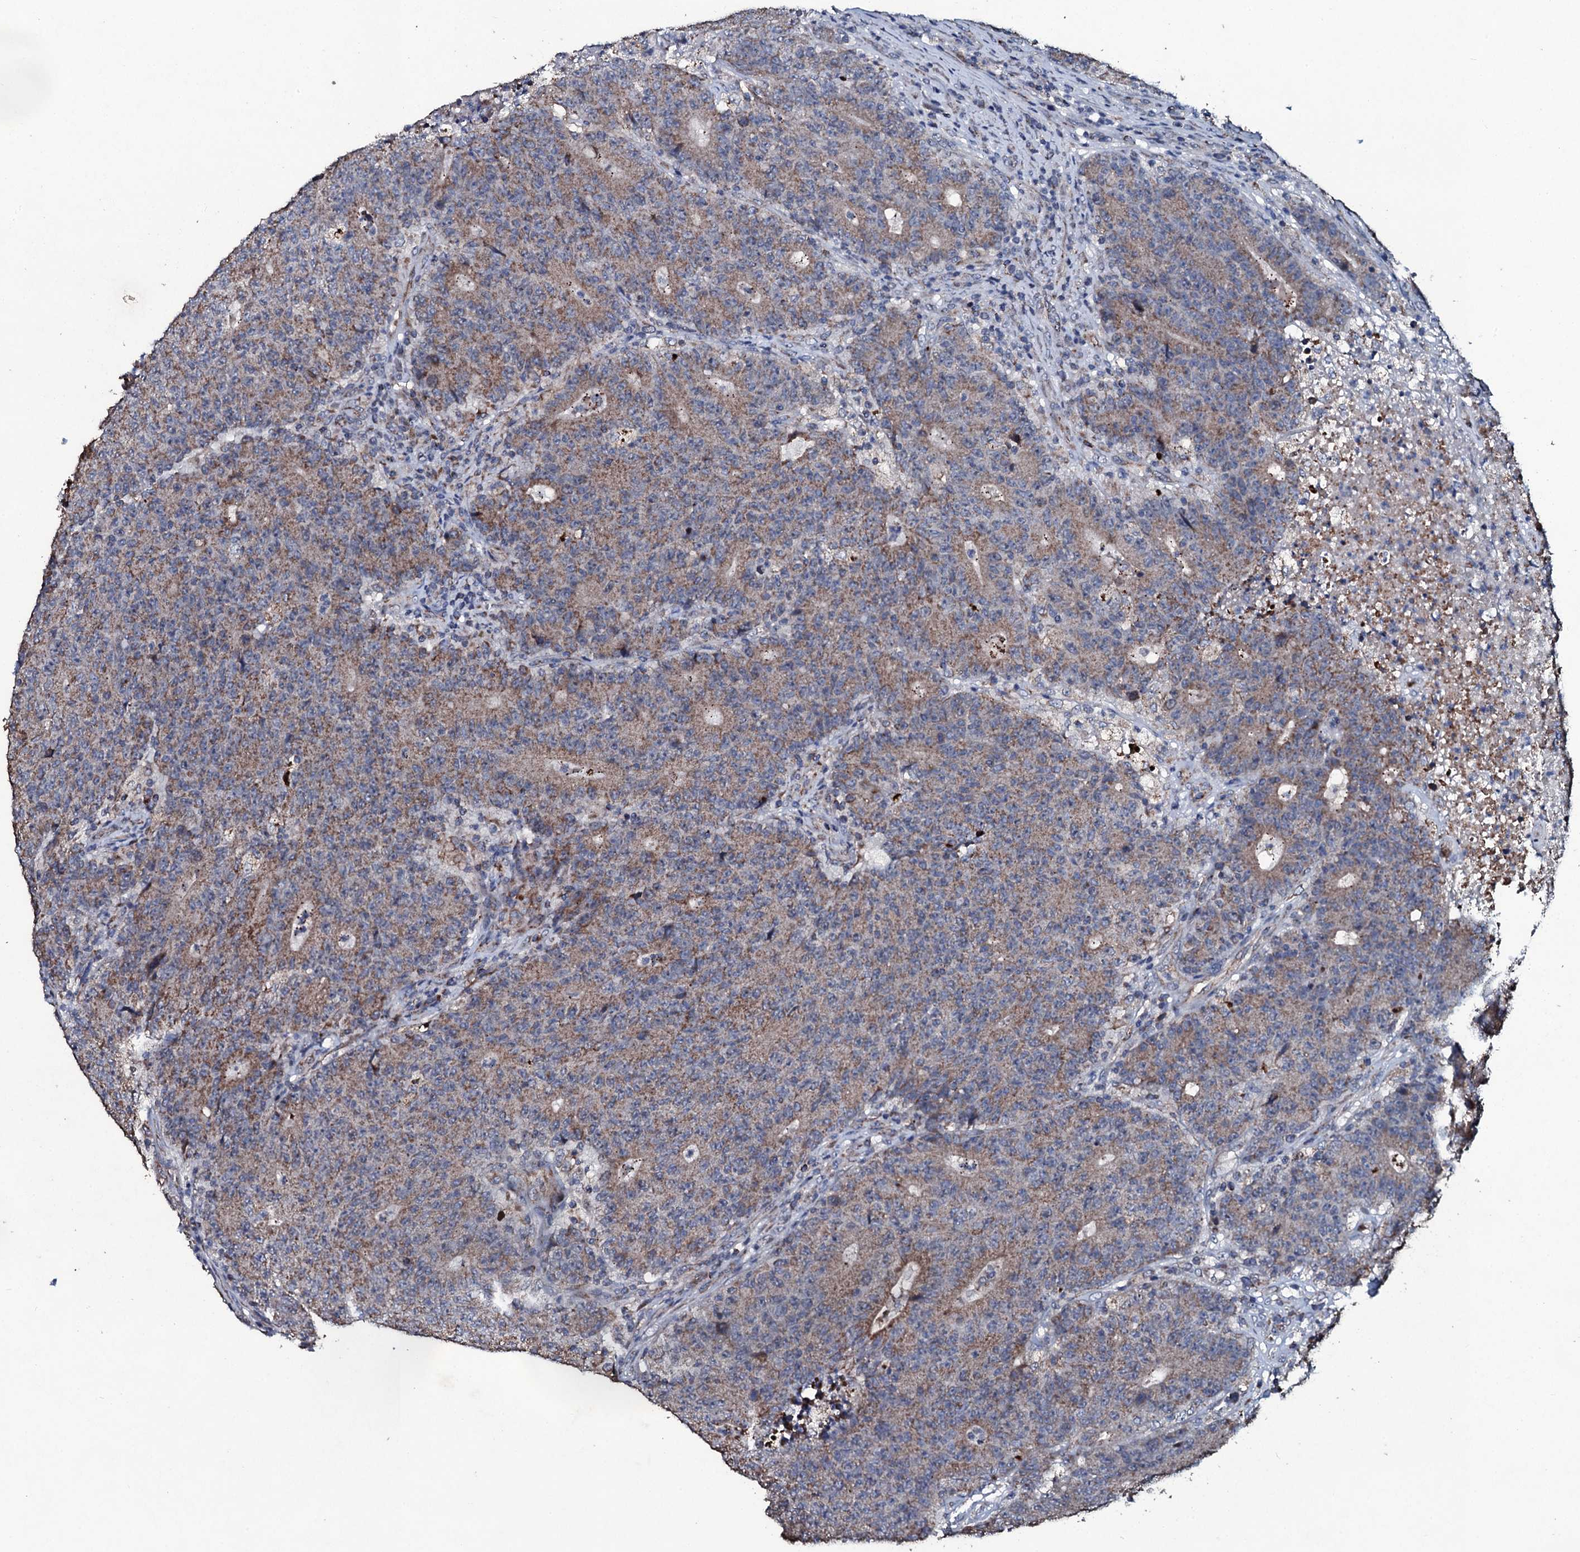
{"staining": {"intensity": "moderate", "quantity": ">75%", "location": "cytoplasmic/membranous"}, "tissue": "colorectal cancer", "cell_type": "Tumor cells", "image_type": "cancer", "snomed": [{"axis": "morphology", "description": "Adenocarcinoma, NOS"}, {"axis": "topography", "description": "Colon"}], "caption": "High-power microscopy captured an immunohistochemistry (IHC) micrograph of colorectal adenocarcinoma, revealing moderate cytoplasmic/membranous positivity in approximately >75% of tumor cells.", "gene": "DYNC2I2", "patient": {"sex": "female", "age": 75}}